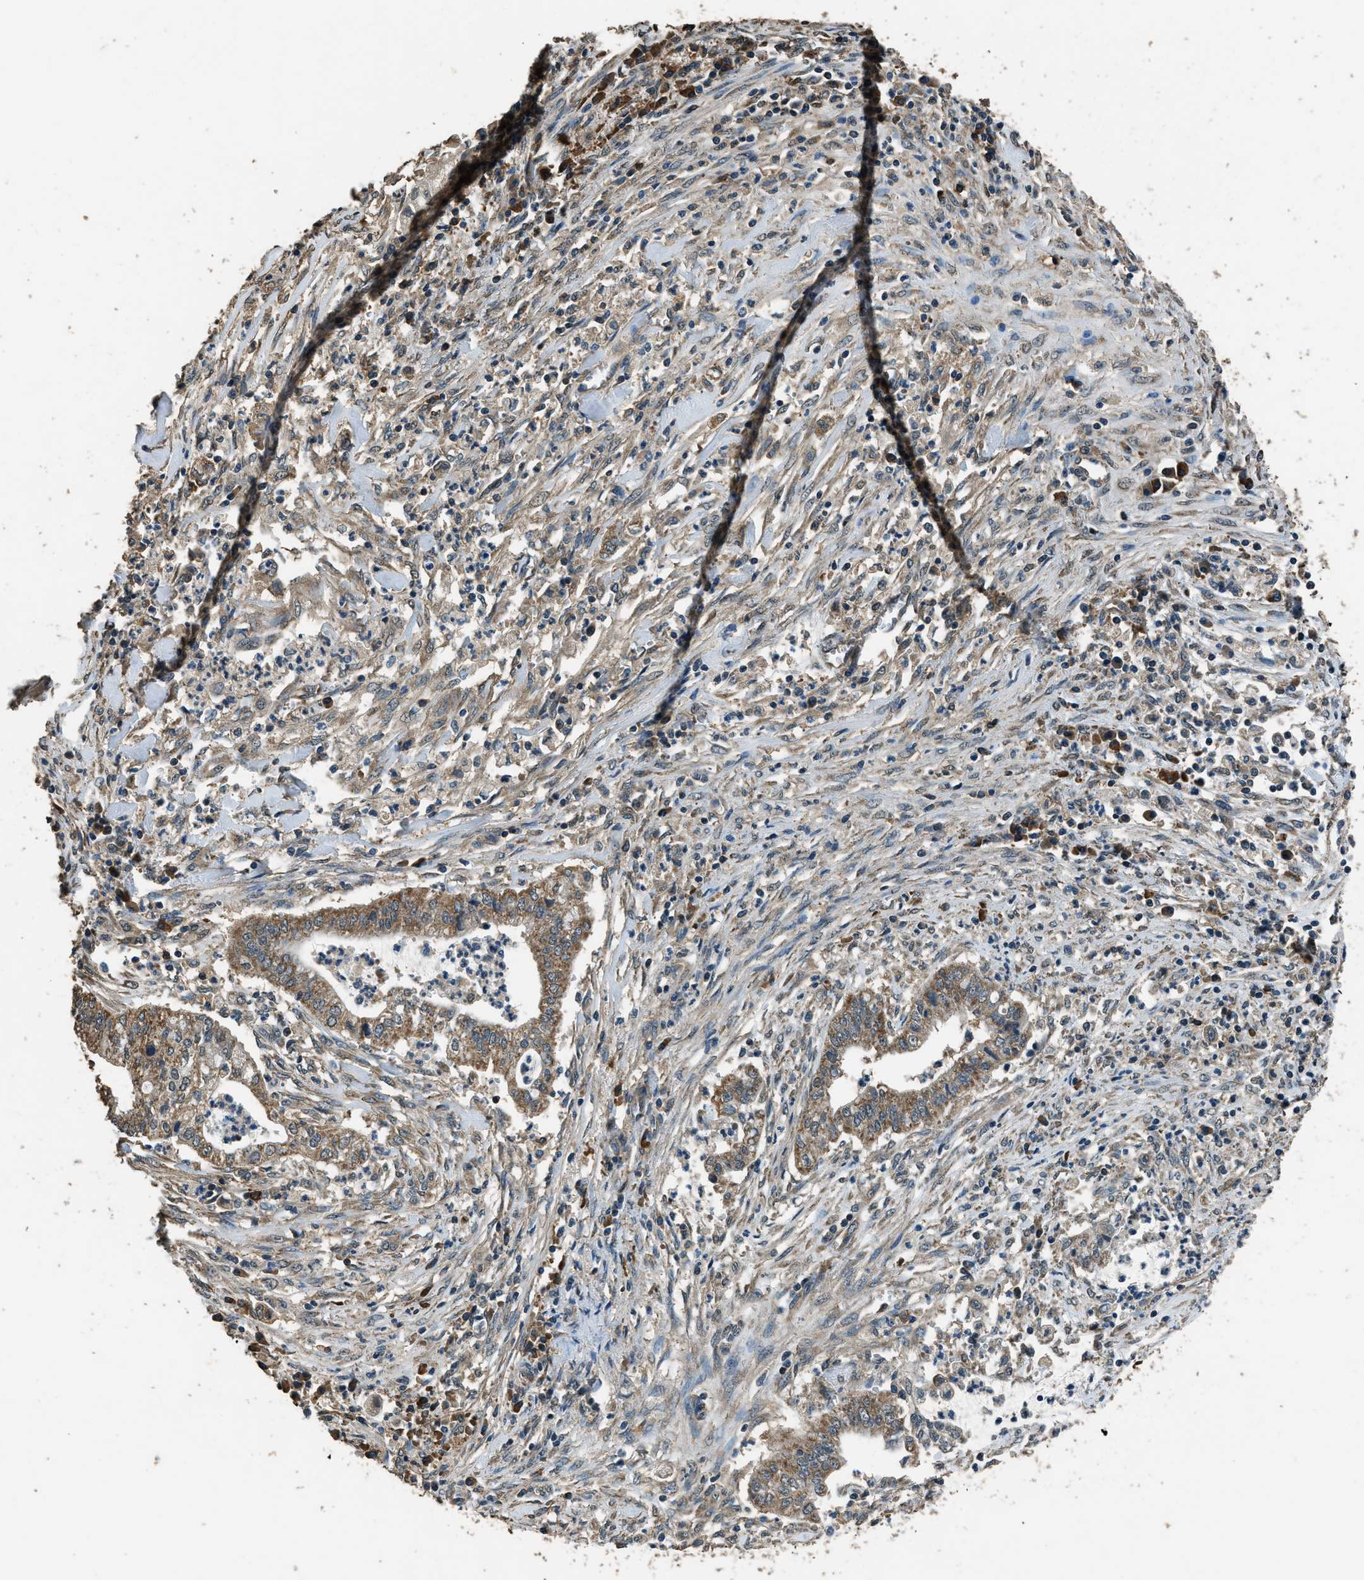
{"staining": {"intensity": "moderate", "quantity": ">75%", "location": "cytoplasmic/membranous"}, "tissue": "cervical cancer", "cell_type": "Tumor cells", "image_type": "cancer", "snomed": [{"axis": "morphology", "description": "Adenocarcinoma, NOS"}, {"axis": "topography", "description": "Cervix"}], "caption": "There is medium levels of moderate cytoplasmic/membranous staining in tumor cells of cervical cancer (adenocarcinoma), as demonstrated by immunohistochemical staining (brown color).", "gene": "SALL3", "patient": {"sex": "female", "age": 44}}